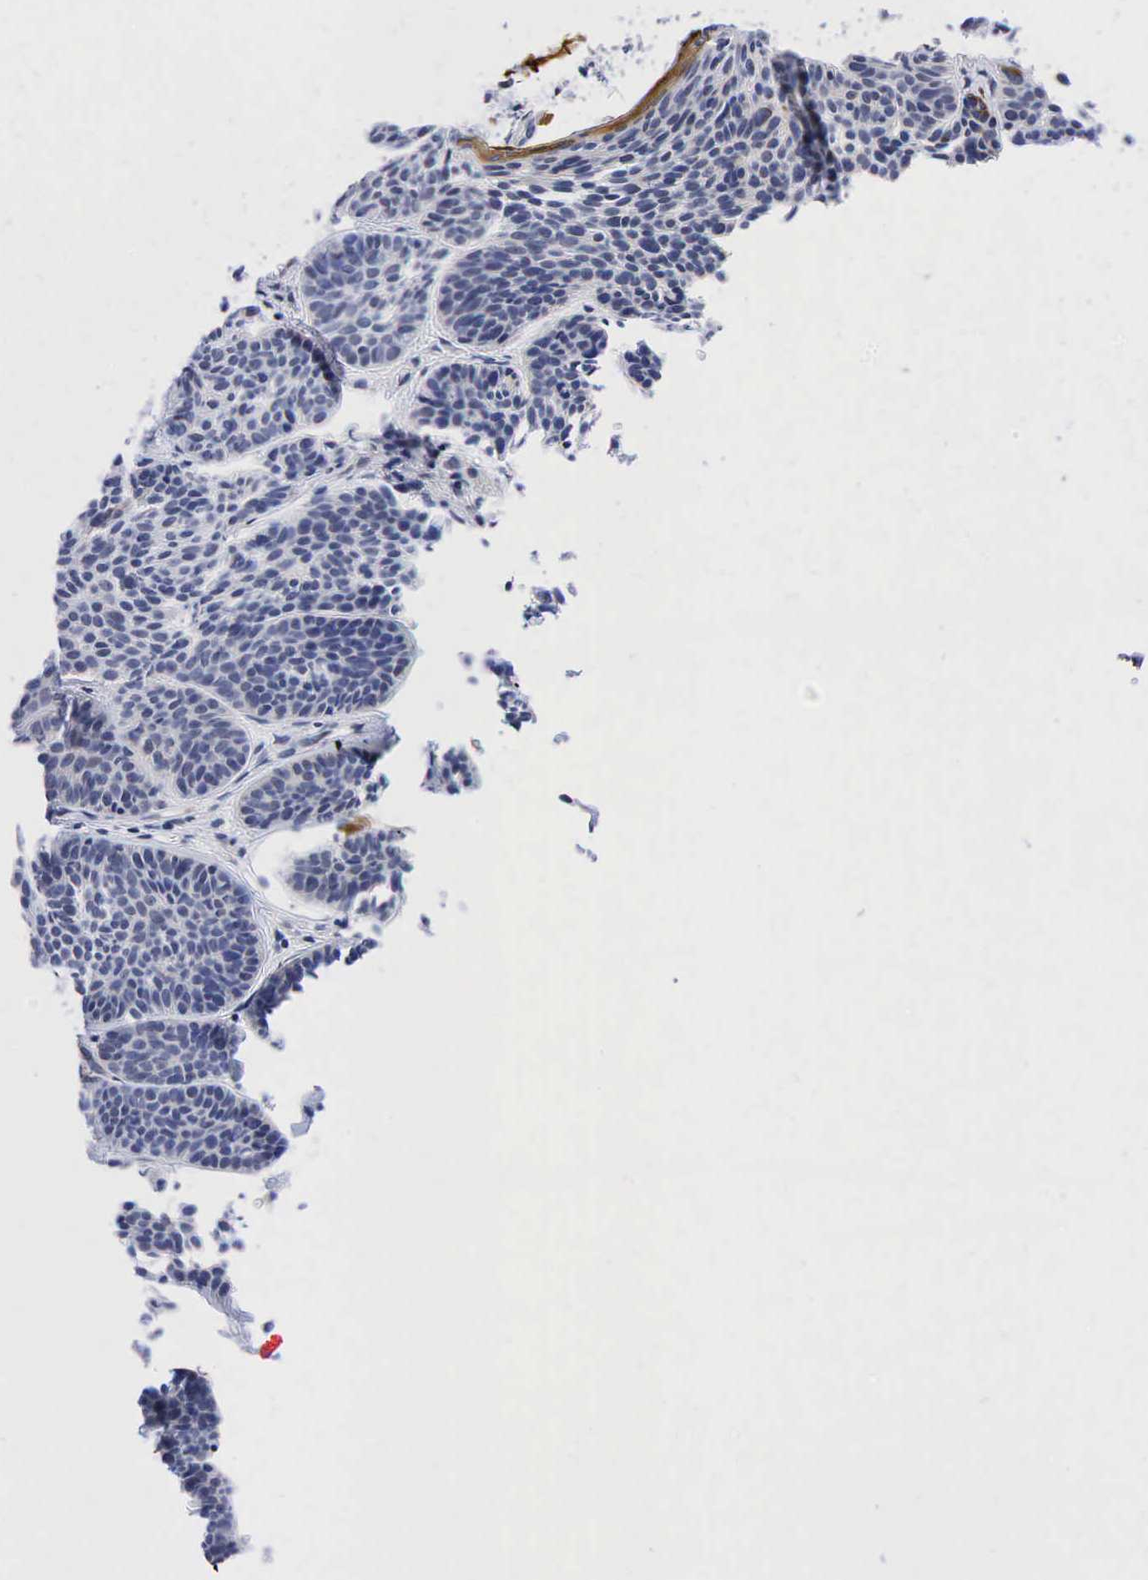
{"staining": {"intensity": "negative", "quantity": "none", "location": "none"}, "tissue": "skin cancer", "cell_type": "Tumor cells", "image_type": "cancer", "snomed": [{"axis": "morphology", "description": "Basal cell carcinoma"}, {"axis": "topography", "description": "Skin"}], "caption": "Skin basal cell carcinoma stained for a protein using IHC demonstrates no staining tumor cells.", "gene": "PGR", "patient": {"sex": "female", "age": 62}}